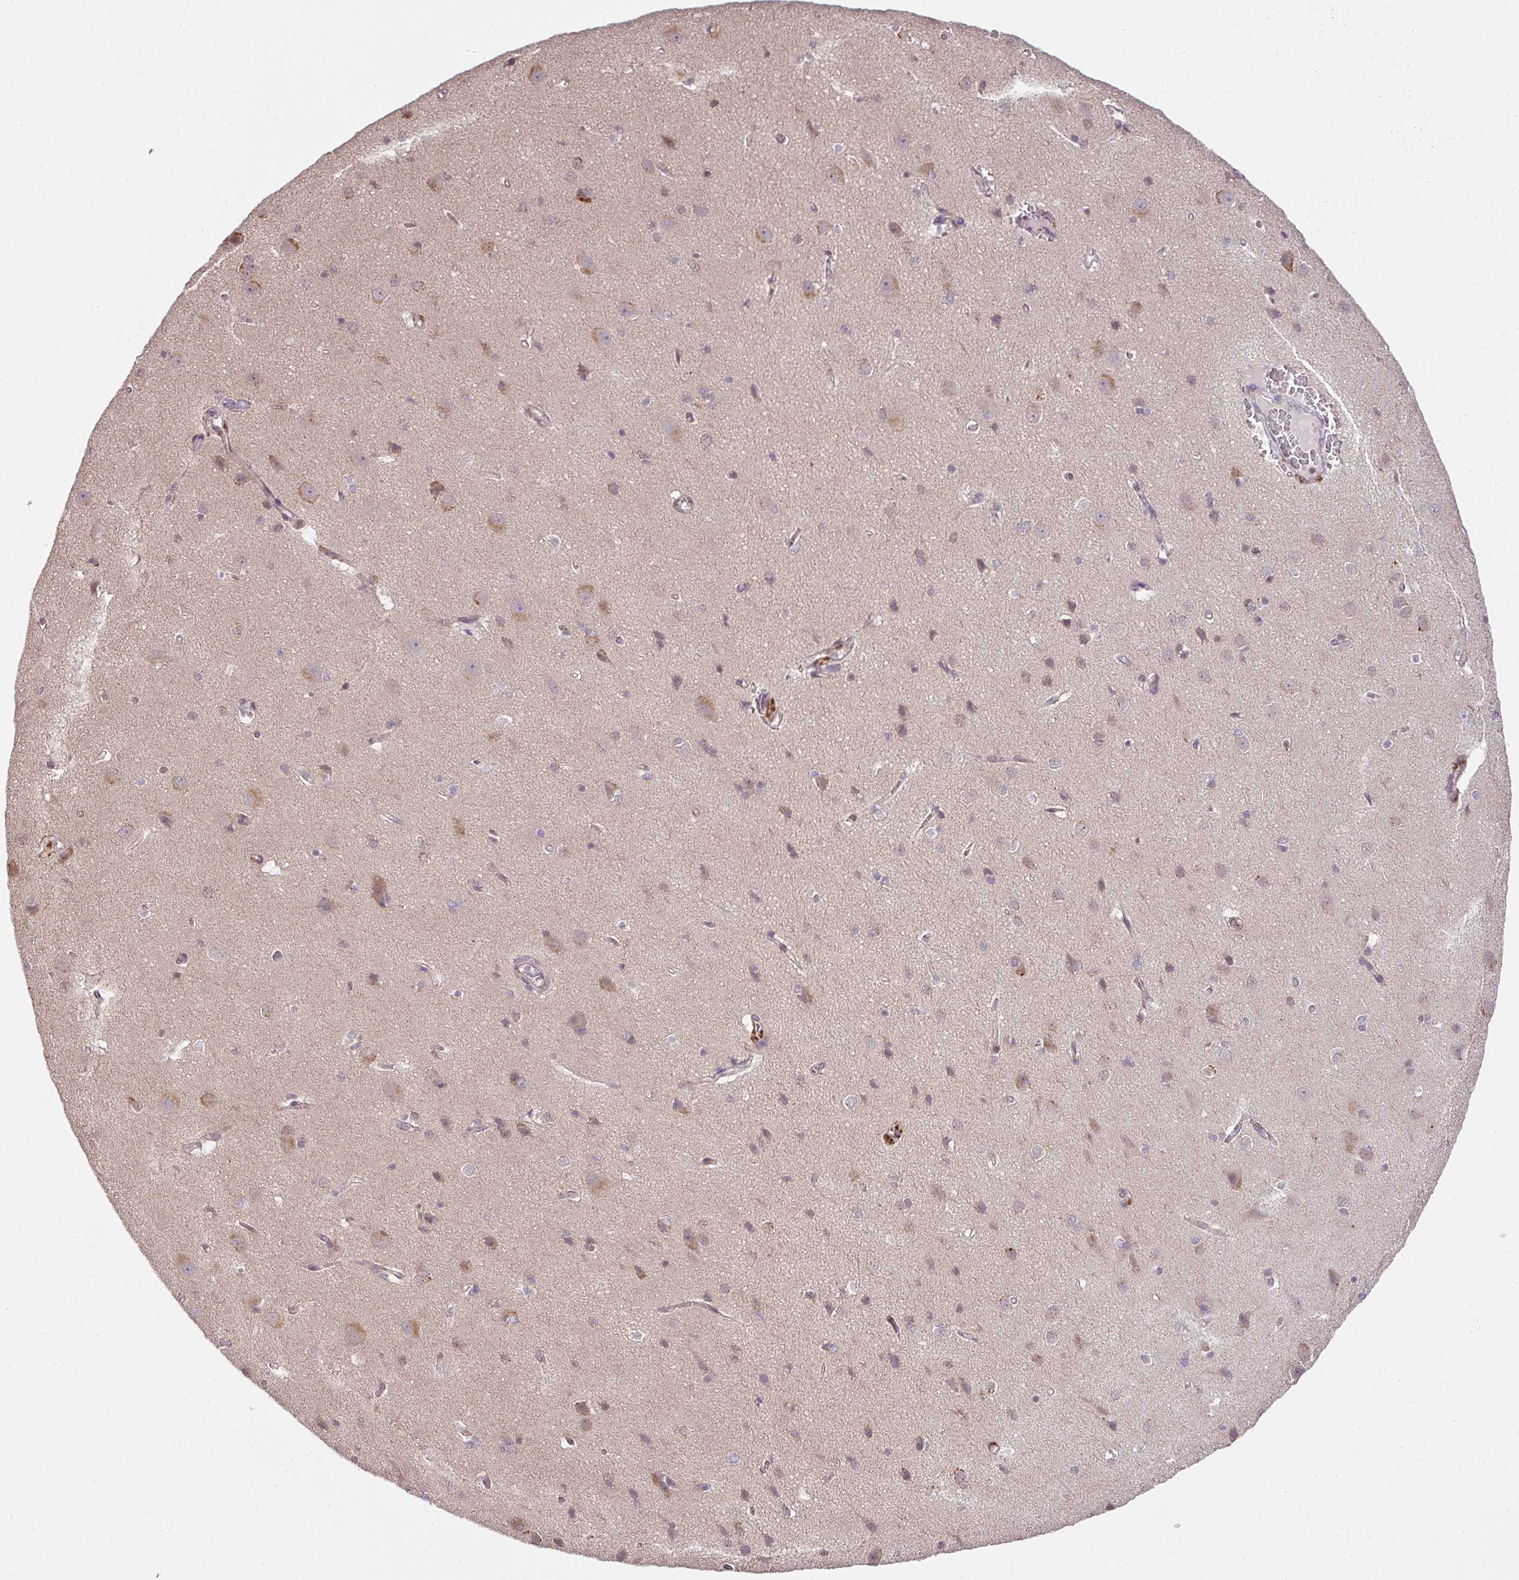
{"staining": {"intensity": "moderate", "quantity": "25%-75%", "location": "nuclear"}, "tissue": "cerebral cortex", "cell_type": "Endothelial cells", "image_type": "normal", "snomed": [{"axis": "morphology", "description": "Normal tissue, NOS"}, {"axis": "topography", "description": "Cerebral cortex"}], "caption": "Cerebral cortex stained for a protein displays moderate nuclear positivity in endothelial cells. (brown staining indicates protein expression, while blue staining denotes nuclei).", "gene": "PLK1", "patient": {"sex": "male", "age": 37}}